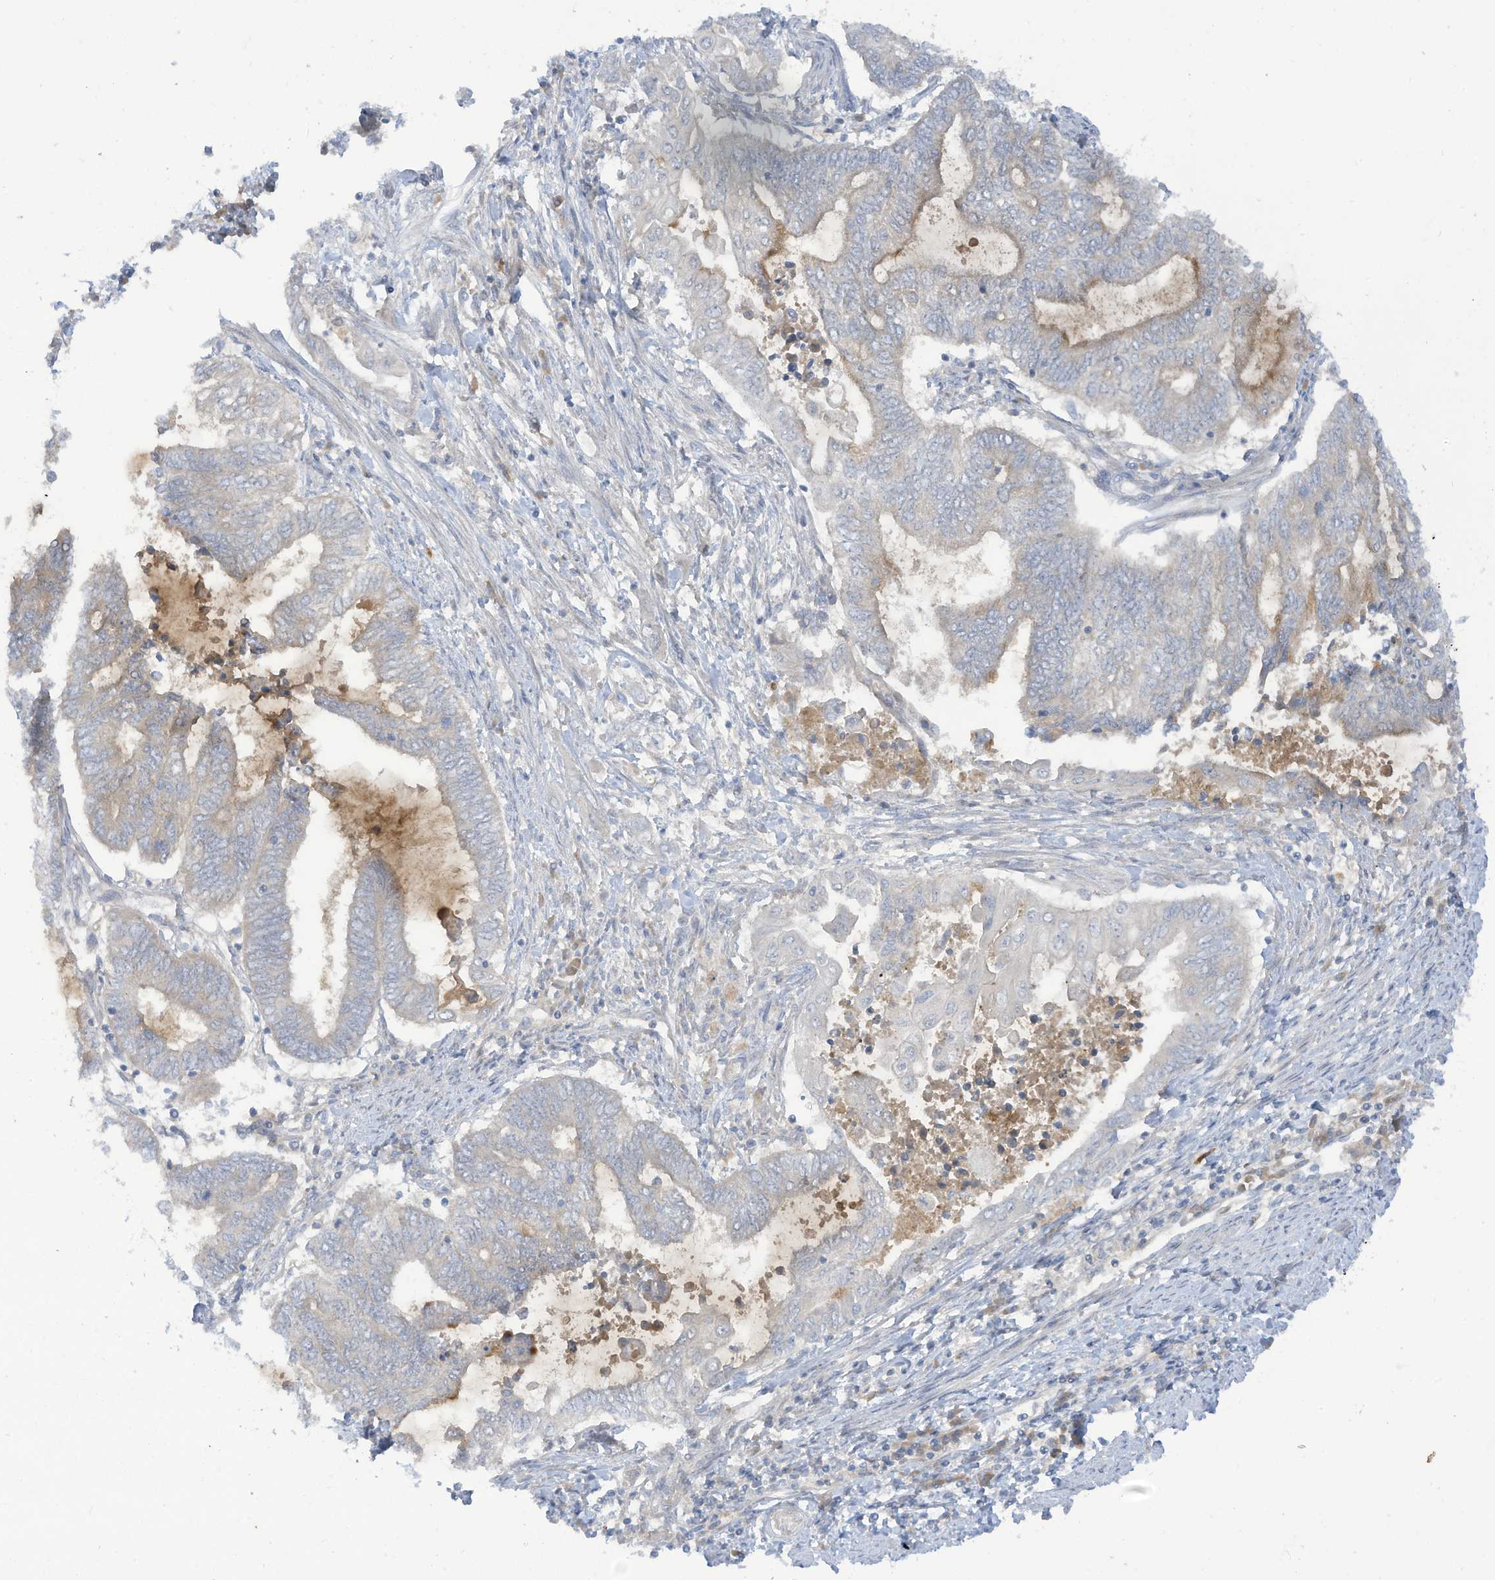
{"staining": {"intensity": "negative", "quantity": "none", "location": "none"}, "tissue": "endometrial cancer", "cell_type": "Tumor cells", "image_type": "cancer", "snomed": [{"axis": "morphology", "description": "Adenocarcinoma, NOS"}, {"axis": "topography", "description": "Uterus"}, {"axis": "topography", "description": "Endometrium"}], "caption": "This is an IHC histopathology image of human adenocarcinoma (endometrial). There is no positivity in tumor cells.", "gene": "LRRN2", "patient": {"sex": "female", "age": 70}}